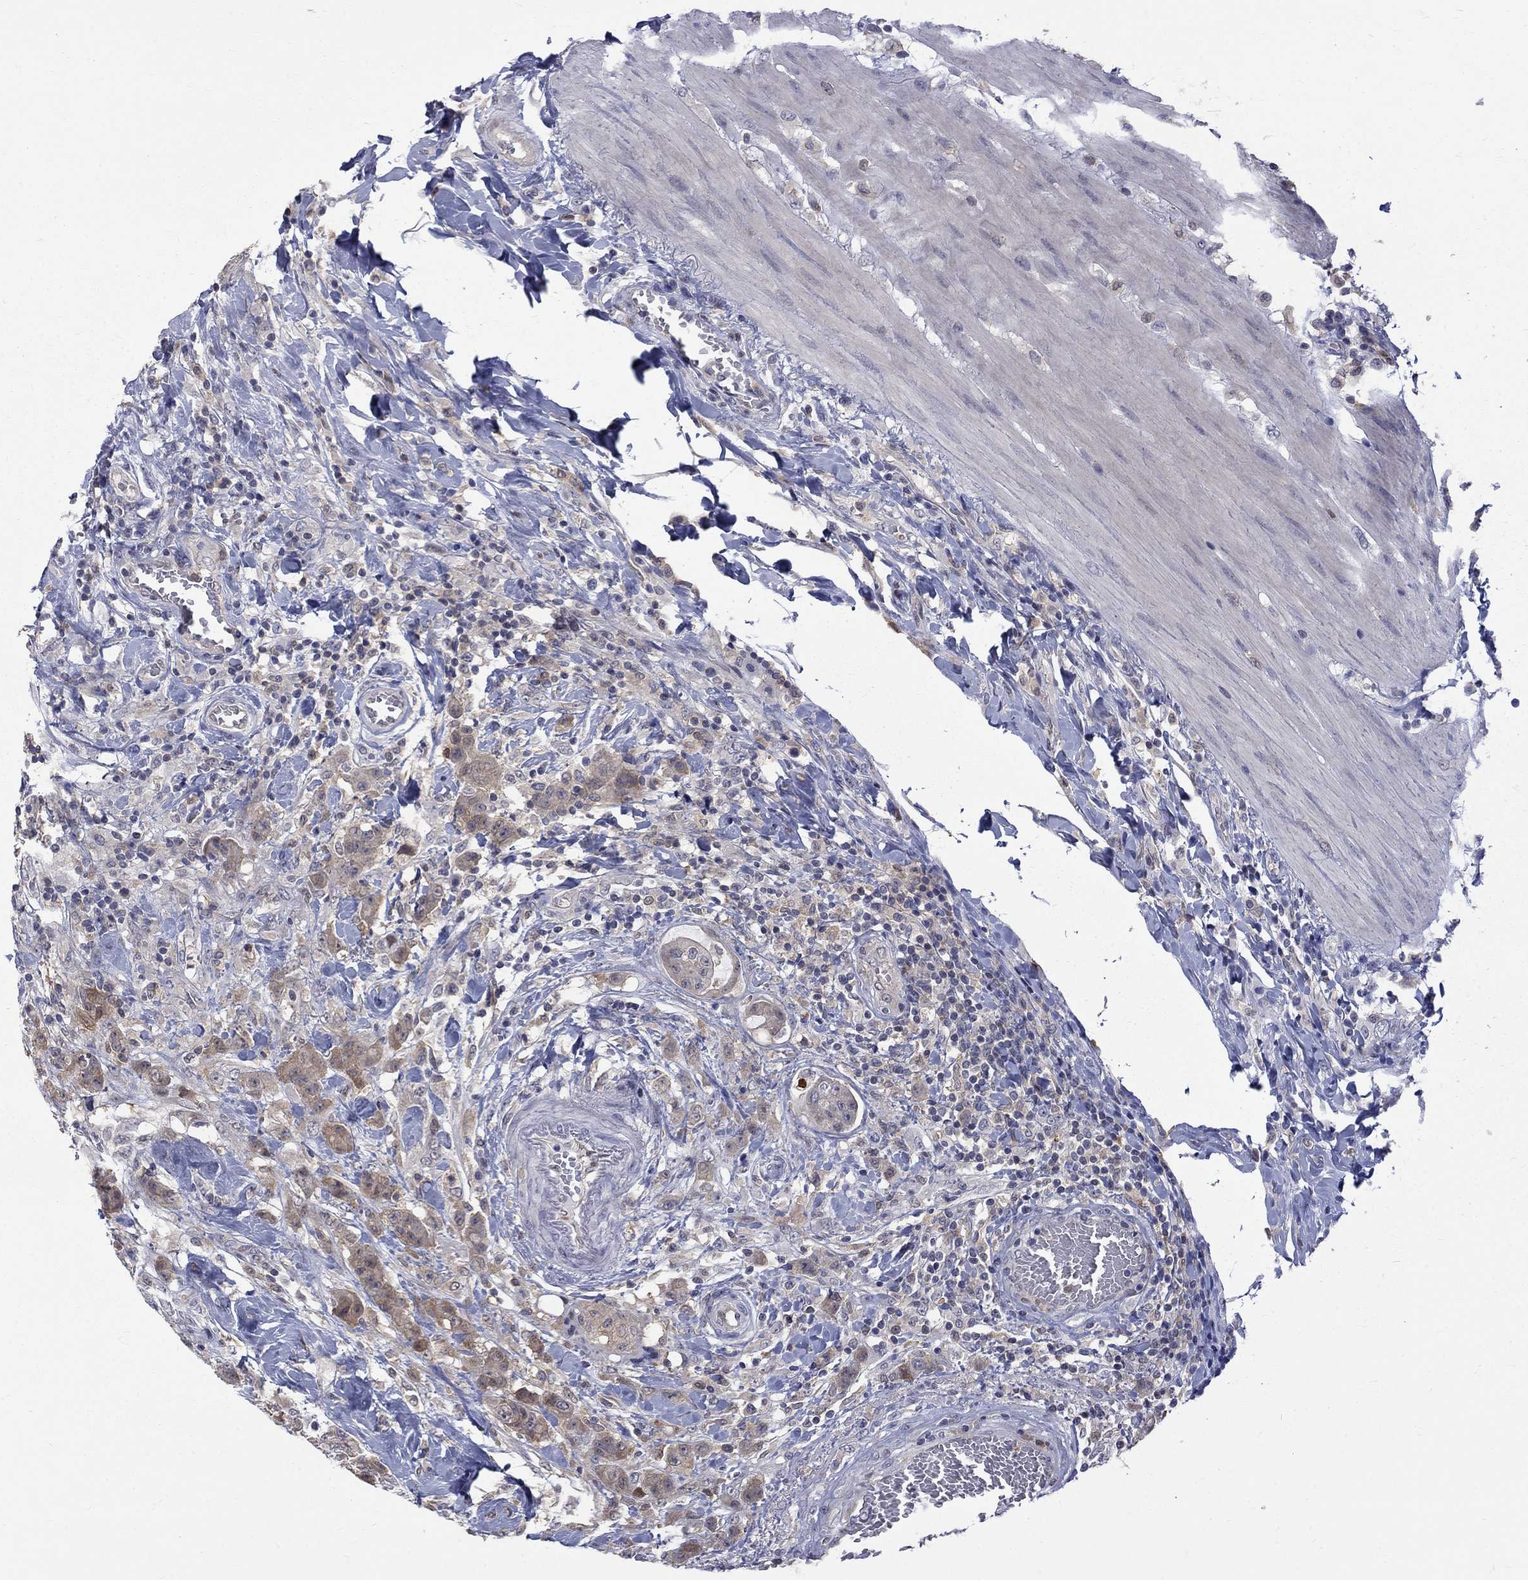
{"staining": {"intensity": "negative", "quantity": "none", "location": "none"}, "tissue": "colorectal cancer", "cell_type": "Tumor cells", "image_type": "cancer", "snomed": [{"axis": "morphology", "description": "Adenocarcinoma, NOS"}, {"axis": "topography", "description": "Colon"}], "caption": "This is a micrograph of immunohistochemistry (IHC) staining of colorectal cancer, which shows no staining in tumor cells.", "gene": "HKDC1", "patient": {"sex": "female", "age": 48}}